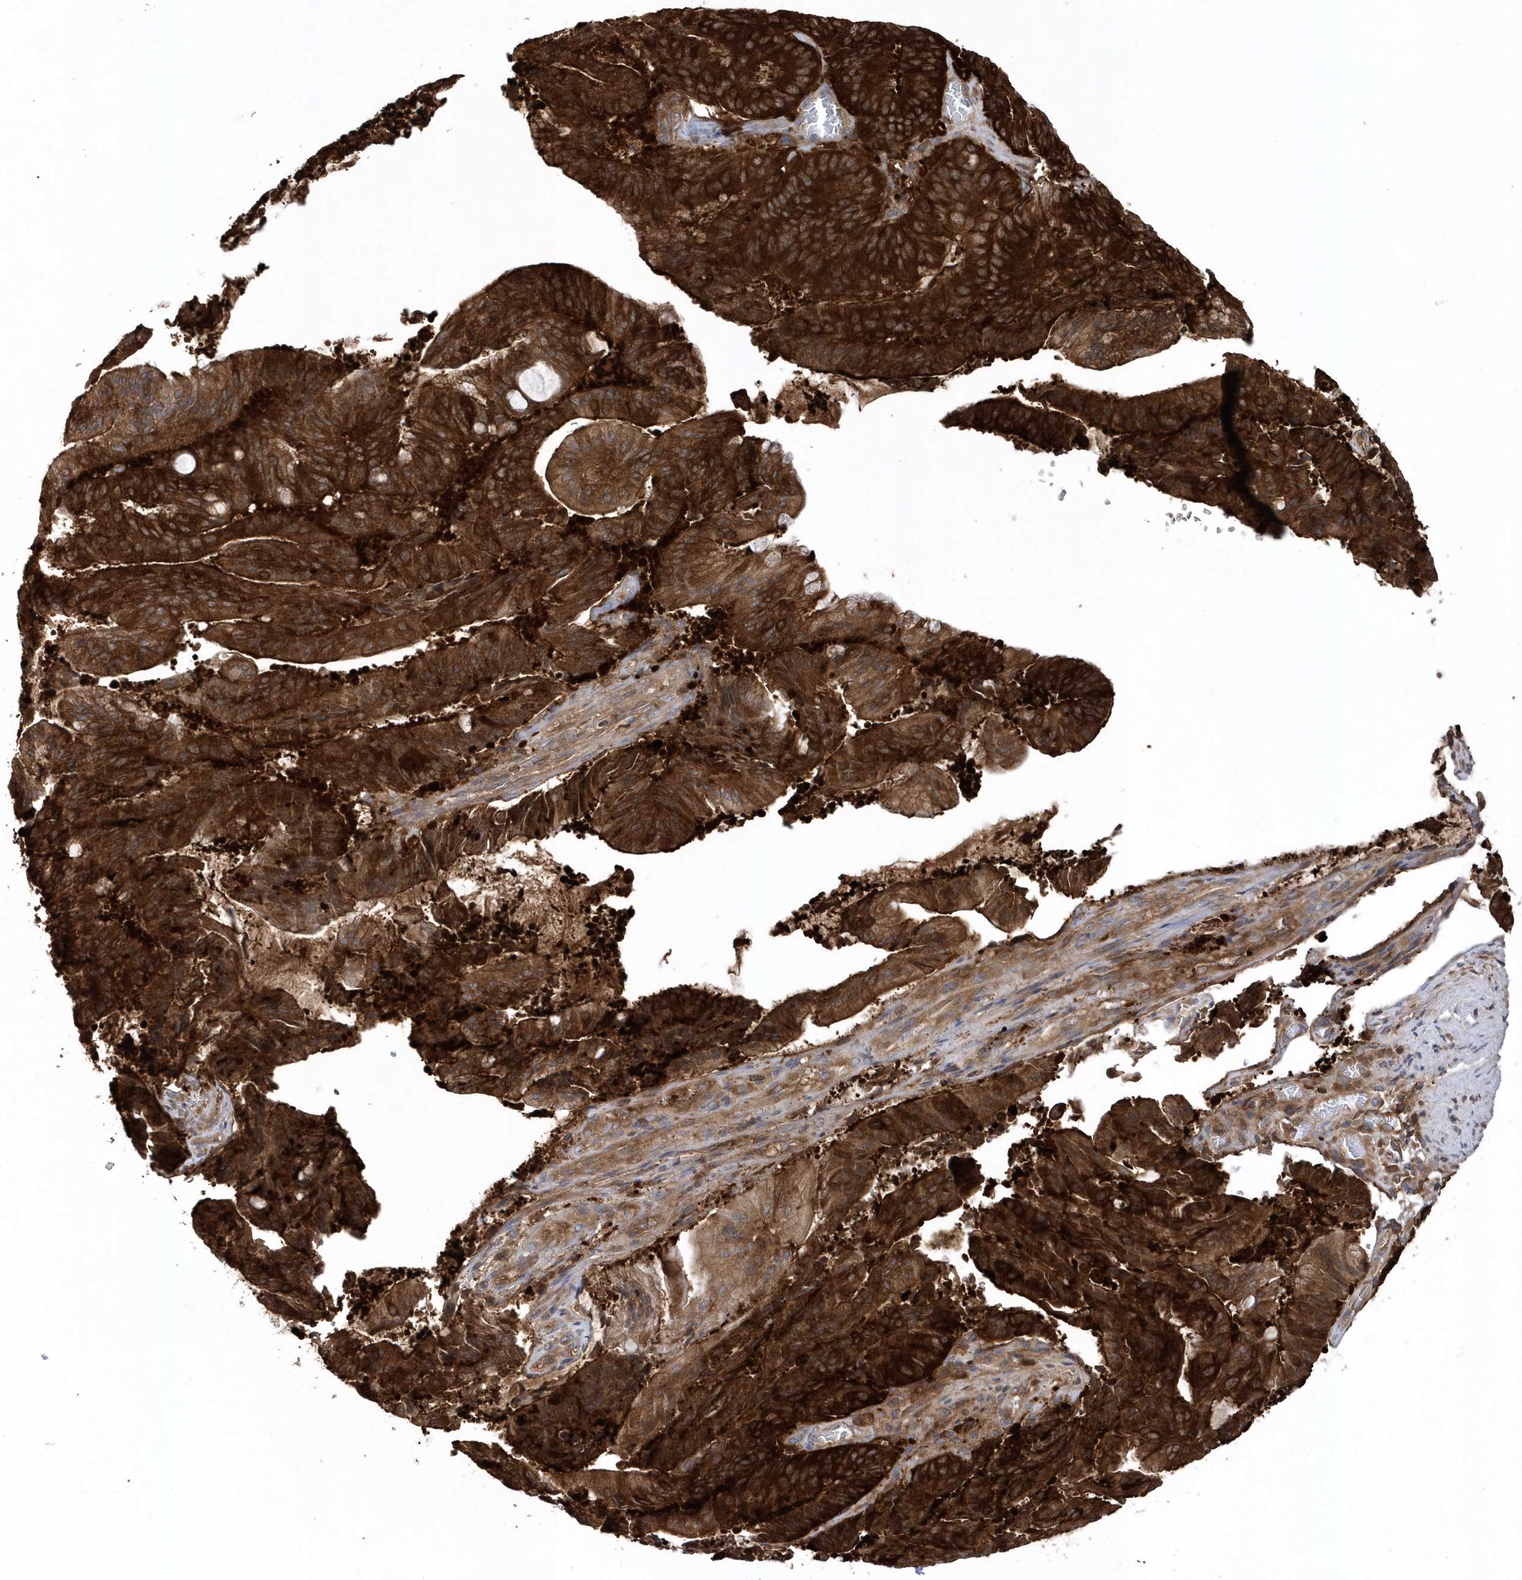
{"staining": {"intensity": "strong", "quantity": ">75%", "location": "cytoplasmic/membranous"}, "tissue": "liver cancer", "cell_type": "Tumor cells", "image_type": "cancer", "snomed": [{"axis": "morphology", "description": "Normal tissue, NOS"}, {"axis": "morphology", "description": "Cholangiocarcinoma"}, {"axis": "topography", "description": "Liver"}, {"axis": "topography", "description": "Peripheral nerve tissue"}], "caption": "A high-resolution image shows IHC staining of liver cholangiocarcinoma, which reveals strong cytoplasmic/membranous expression in about >75% of tumor cells.", "gene": "PAICS", "patient": {"sex": "female", "age": 73}}